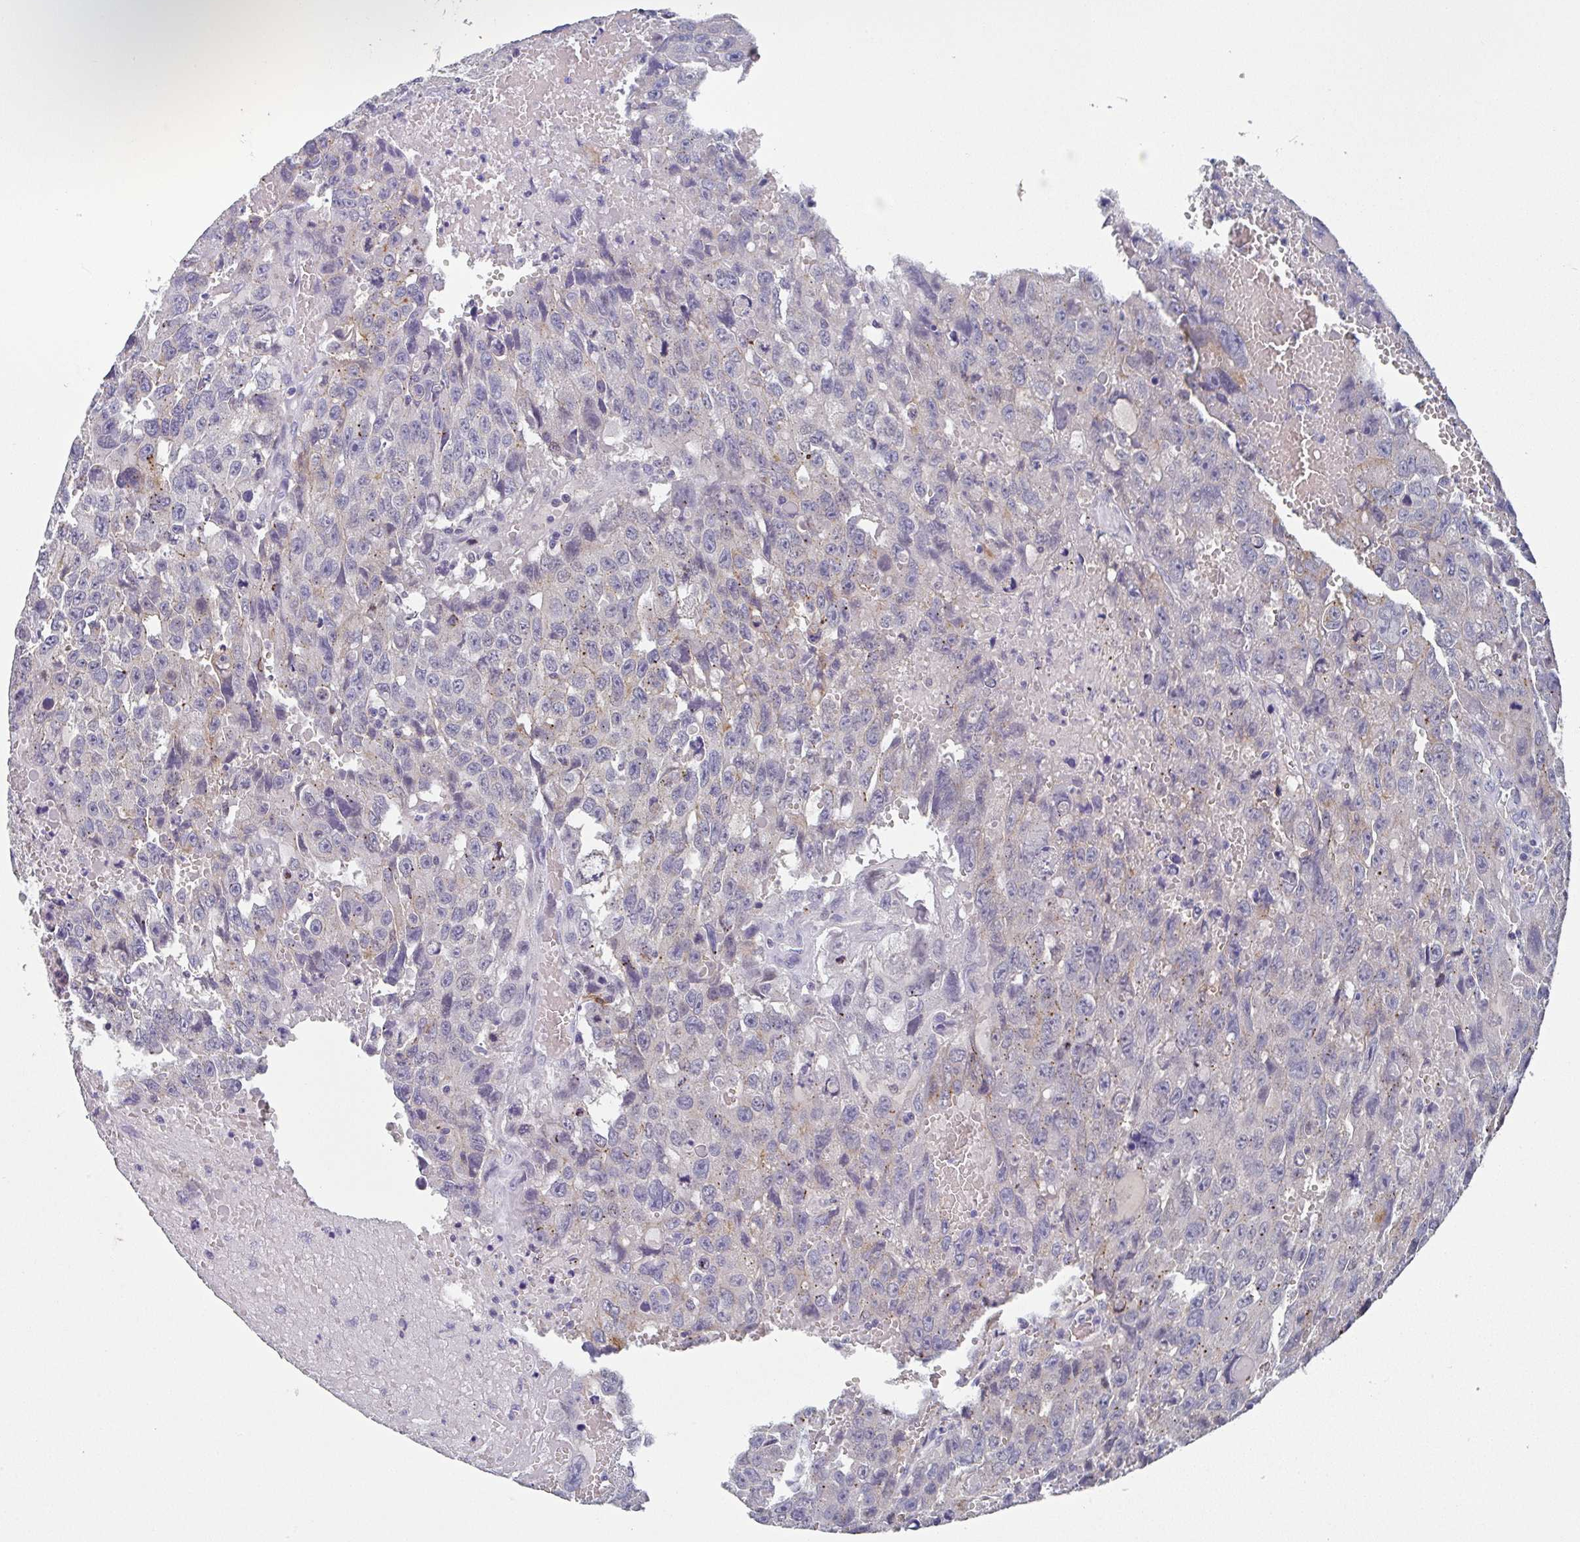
{"staining": {"intensity": "weak", "quantity": "<25%", "location": "cytoplasmic/membranous"}, "tissue": "testis cancer", "cell_type": "Tumor cells", "image_type": "cancer", "snomed": [{"axis": "morphology", "description": "Seminoma, NOS"}, {"axis": "topography", "description": "Testis"}], "caption": "This is an immunohistochemistry (IHC) micrograph of human seminoma (testis). There is no positivity in tumor cells.", "gene": "TNFRSF8", "patient": {"sex": "male", "age": 26}}